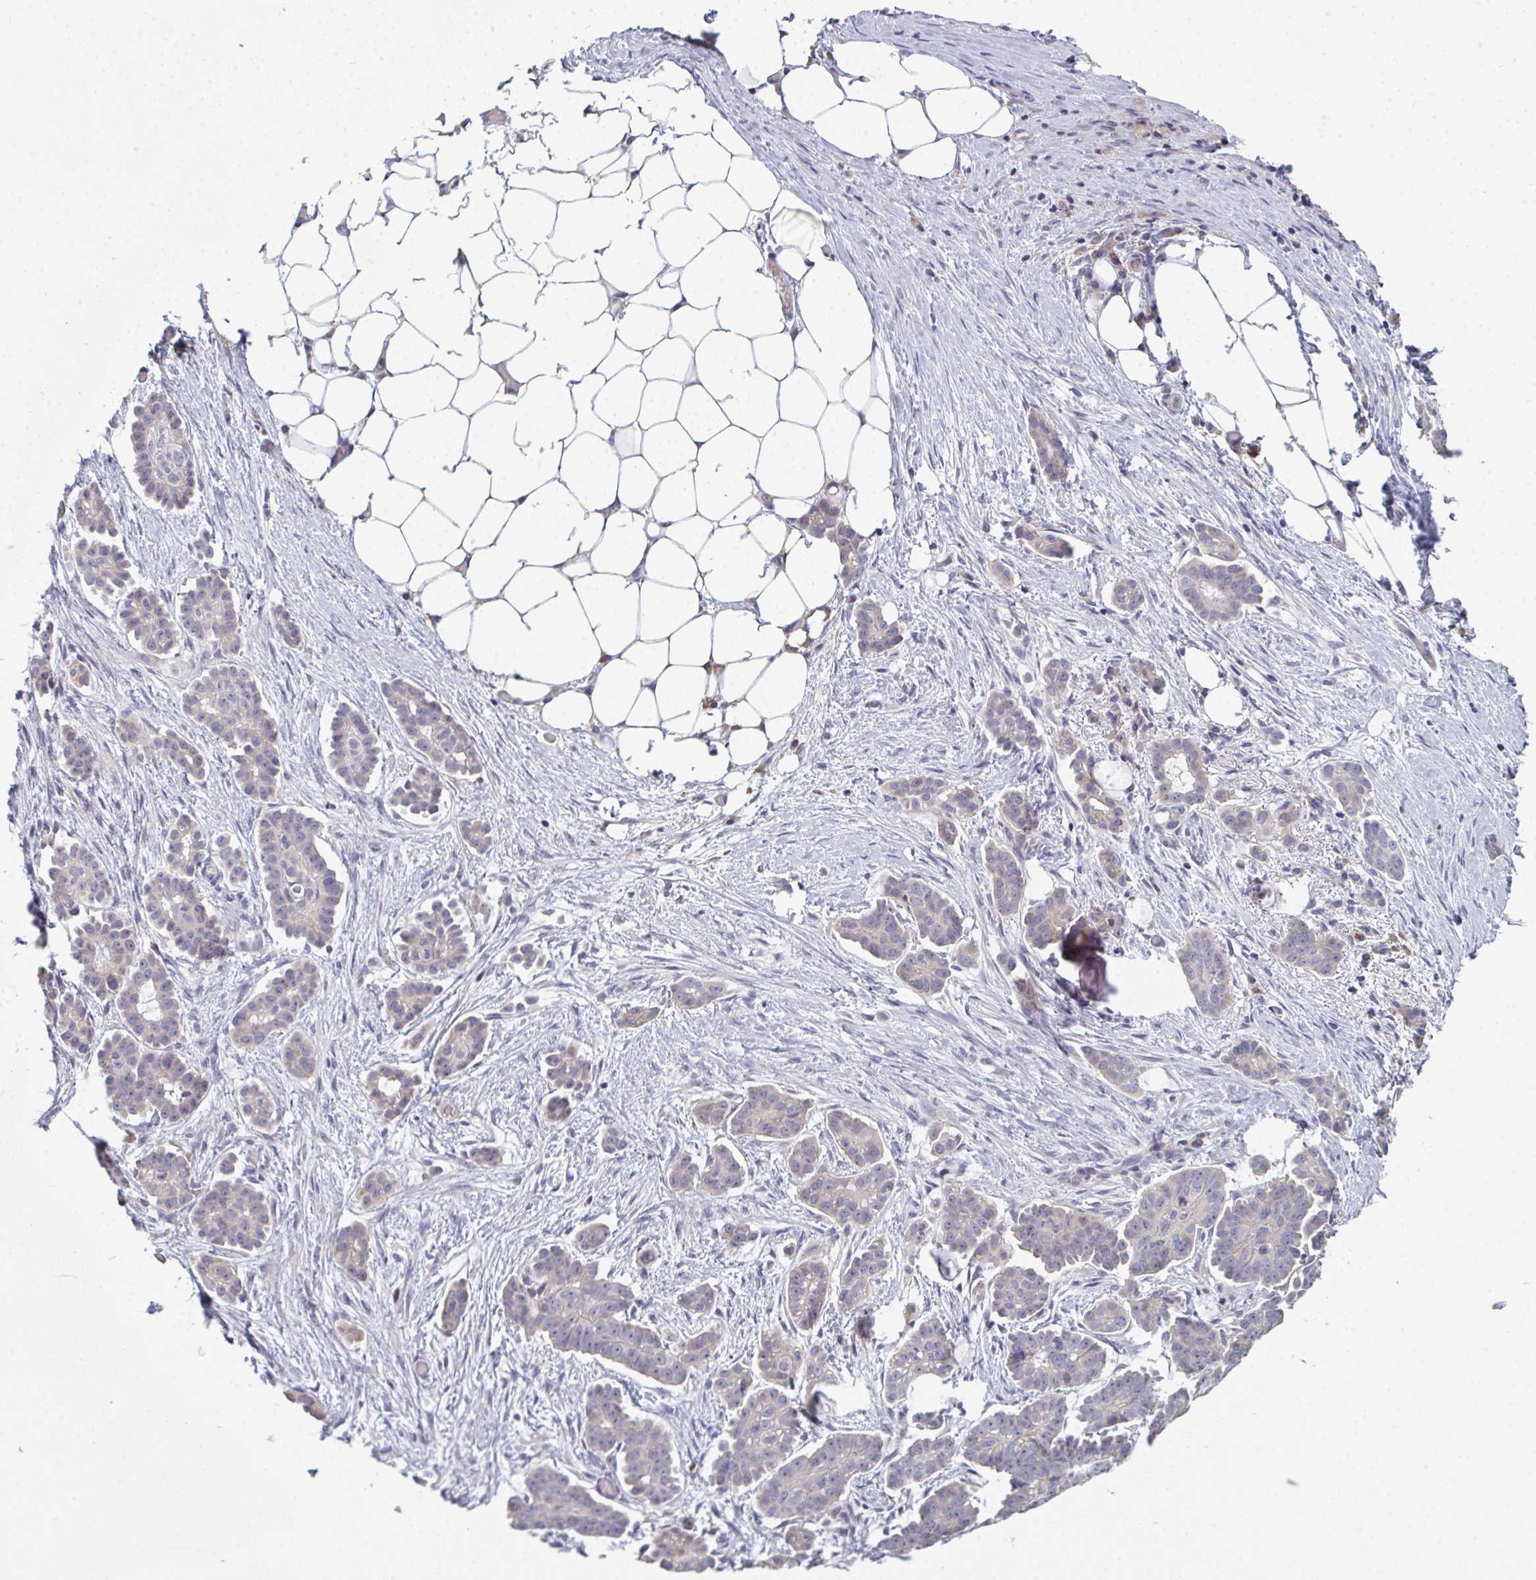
{"staining": {"intensity": "weak", "quantity": "25%-75%", "location": "cytoplasmic/membranous"}, "tissue": "ovarian cancer", "cell_type": "Tumor cells", "image_type": "cancer", "snomed": [{"axis": "morphology", "description": "Cystadenocarcinoma, serous, NOS"}, {"axis": "topography", "description": "Ovary"}], "caption": "Immunohistochemistry (IHC) of human ovarian serous cystadenocarcinoma exhibits low levels of weak cytoplasmic/membranous positivity in approximately 25%-75% of tumor cells. (Brightfield microscopy of DAB IHC at high magnification).", "gene": "RIOK1", "patient": {"sex": "female", "age": 50}}